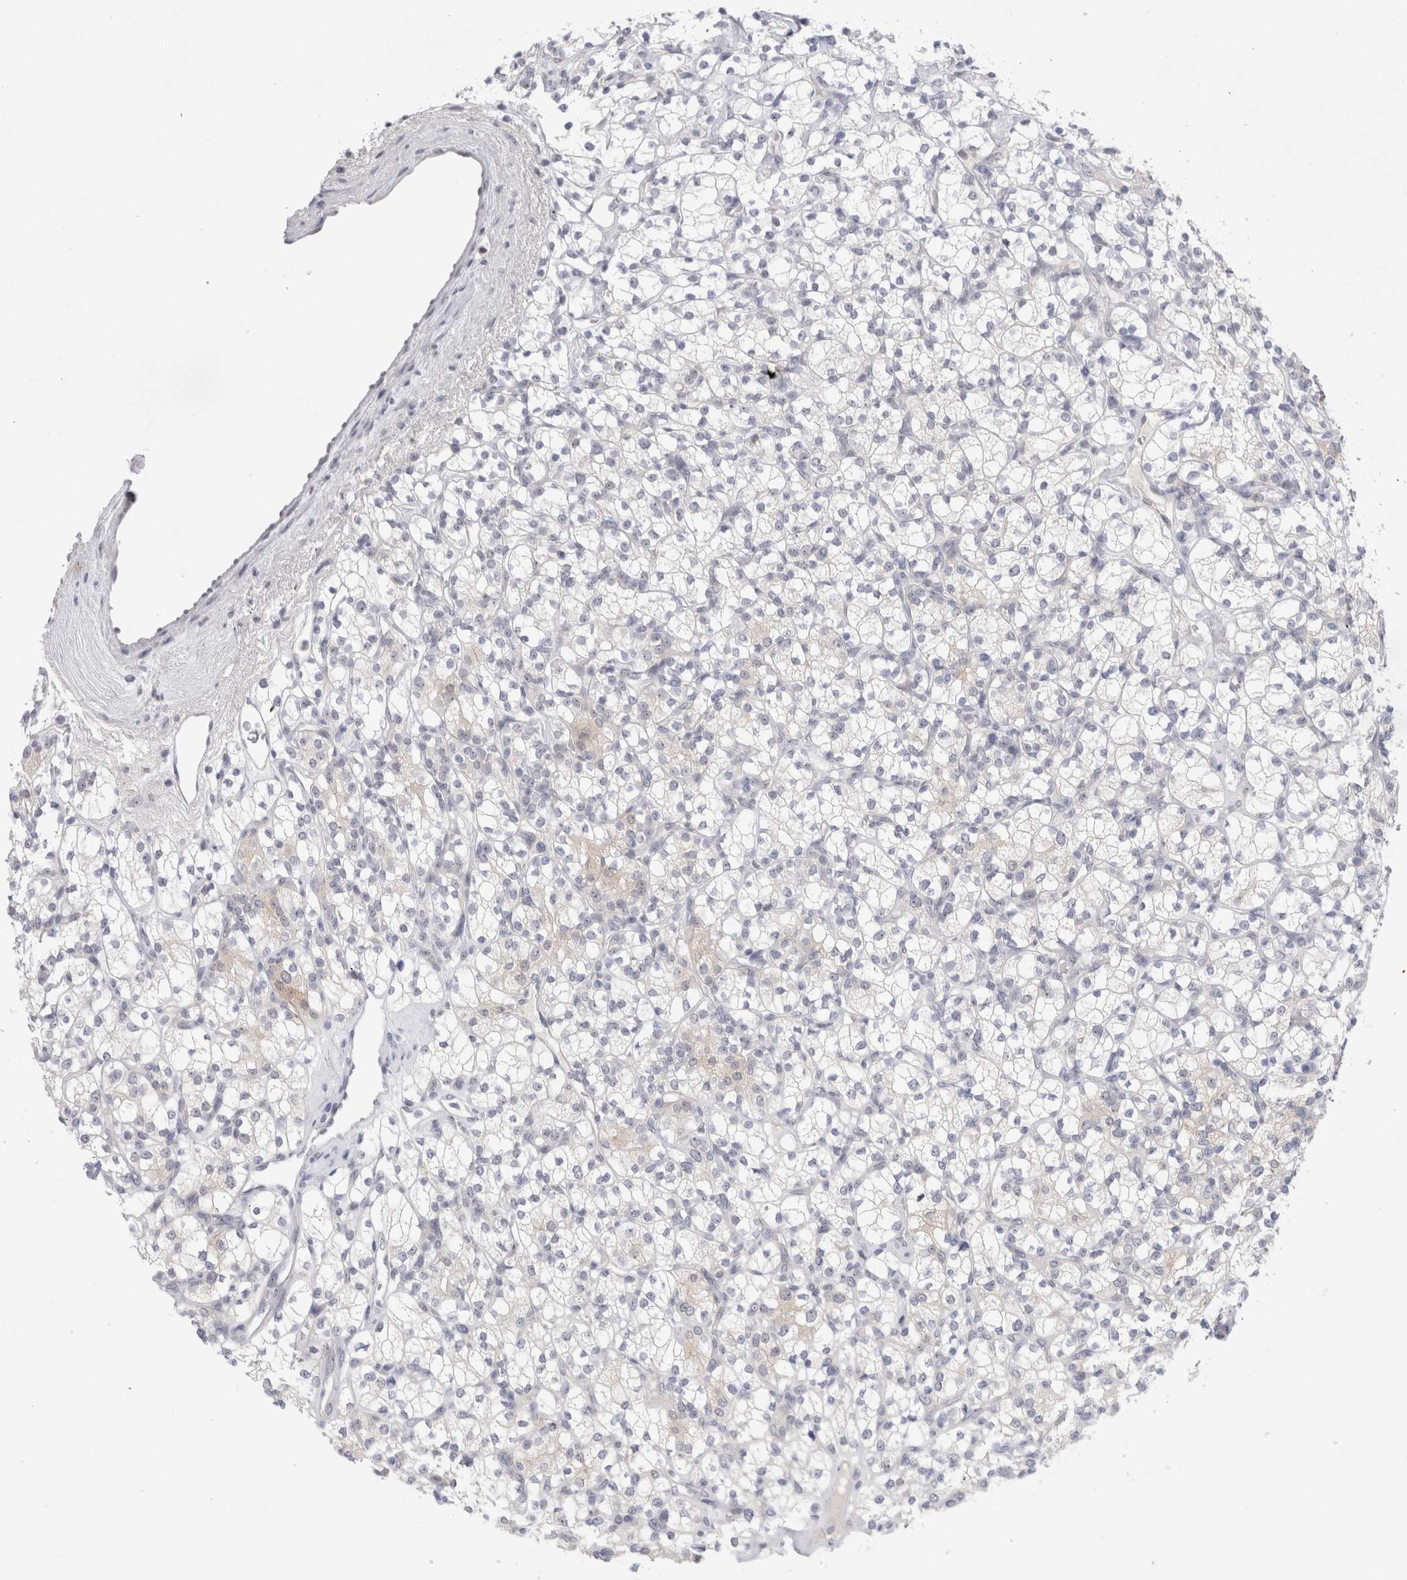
{"staining": {"intensity": "negative", "quantity": "none", "location": "none"}, "tissue": "renal cancer", "cell_type": "Tumor cells", "image_type": "cancer", "snomed": [{"axis": "morphology", "description": "Adenocarcinoma, NOS"}, {"axis": "topography", "description": "Kidney"}], "caption": "Tumor cells show no significant protein staining in adenocarcinoma (renal).", "gene": "CERS5", "patient": {"sex": "male", "age": 77}}